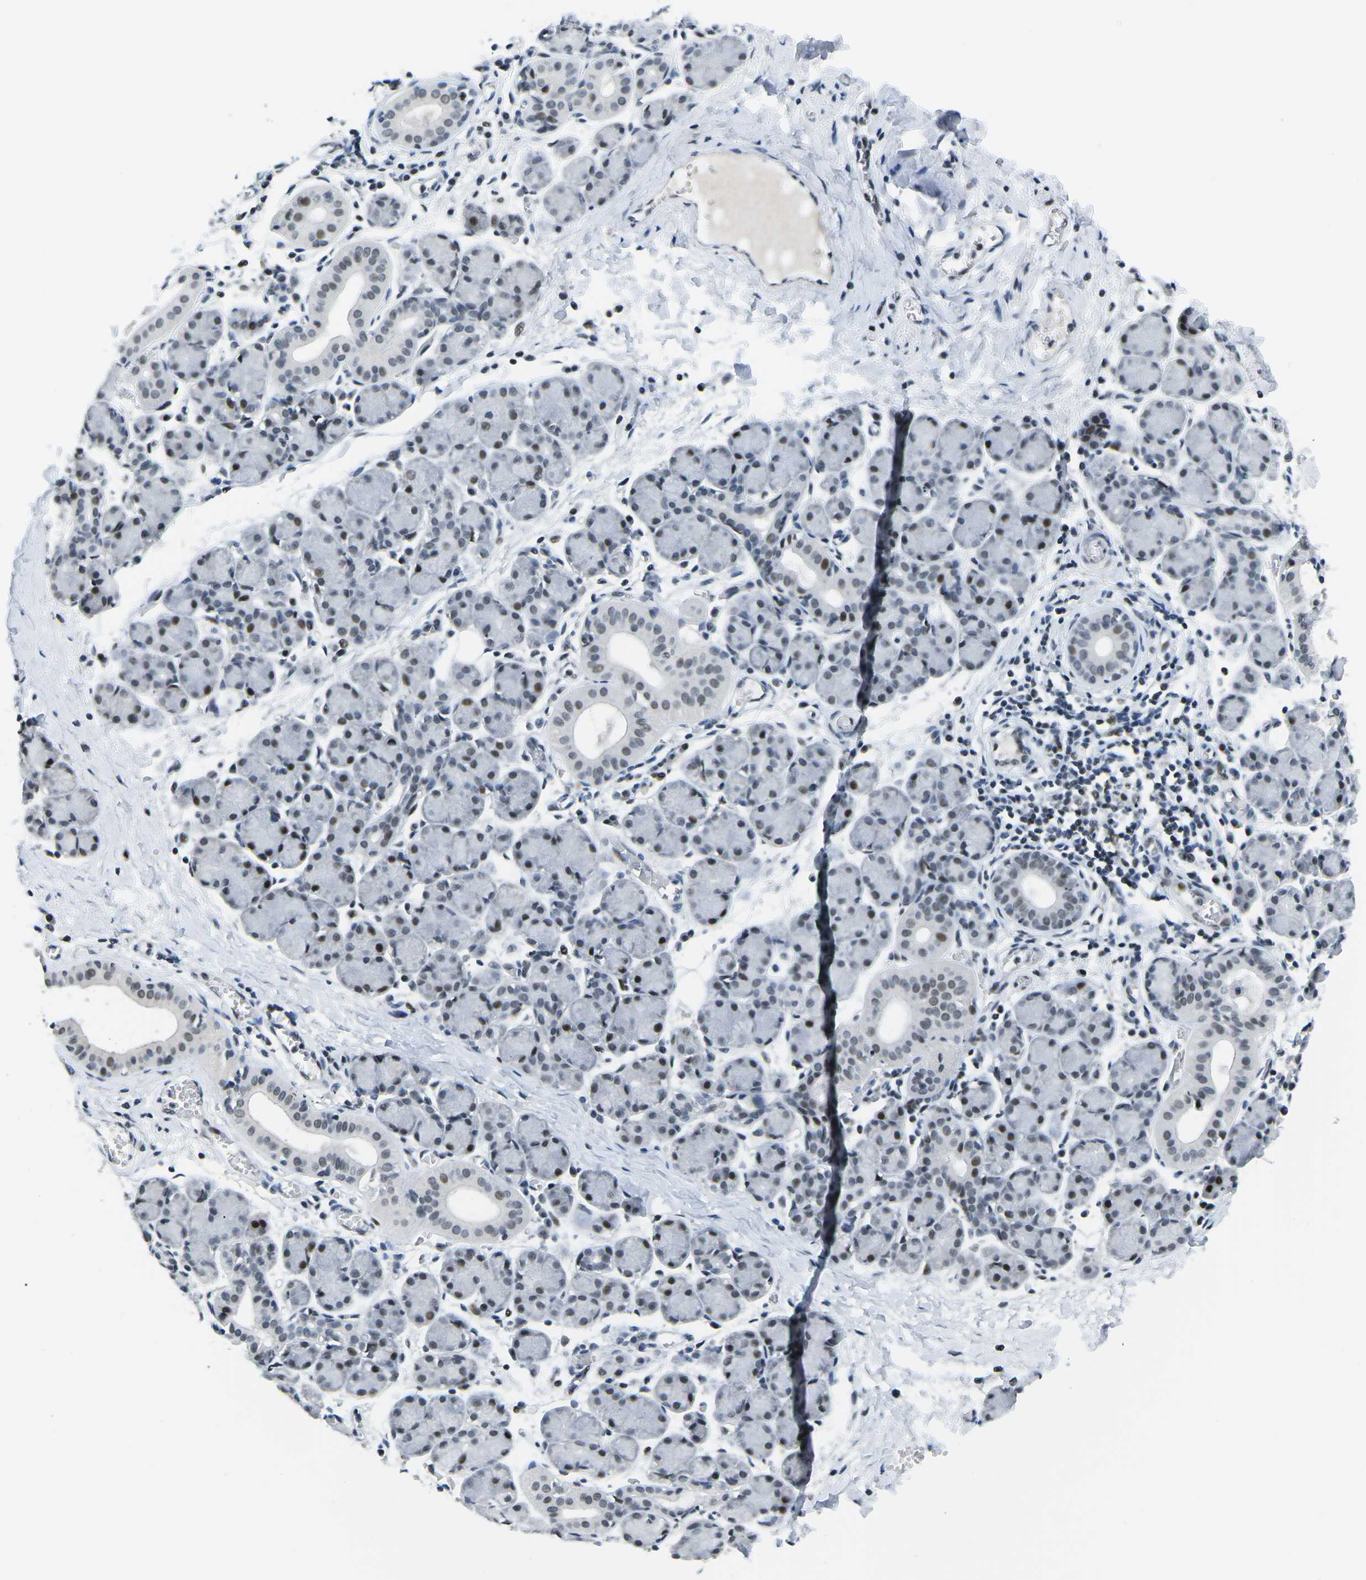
{"staining": {"intensity": "moderate", "quantity": "25%-75%", "location": "nuclear"}, "tissue": "salivary gland", "cell_type": "Glandular cells", "image_type": "normal", "snomed": [{"axis": "morphology", "description": "Normal tissue, NOS"}, {"axis": "morphology", "description": "Inflammation, NOS"}, {"axis": "topography", "description": "Lymph node"}, {"axis": "topography", "description": "Salivary gland"}], "caption": "Benign salivary gland was stained to show a protein in brown. There is medium levels of moderate nuclear staining in approximately 25%-75% of glandular cells. The protein of interest is stained brown, and the nuclei are stained in blue (DAB IHC with brightfield microscopy, high magnification).", "gene": "PRPF8", "patient": {"sex": "male", "age": 3}}